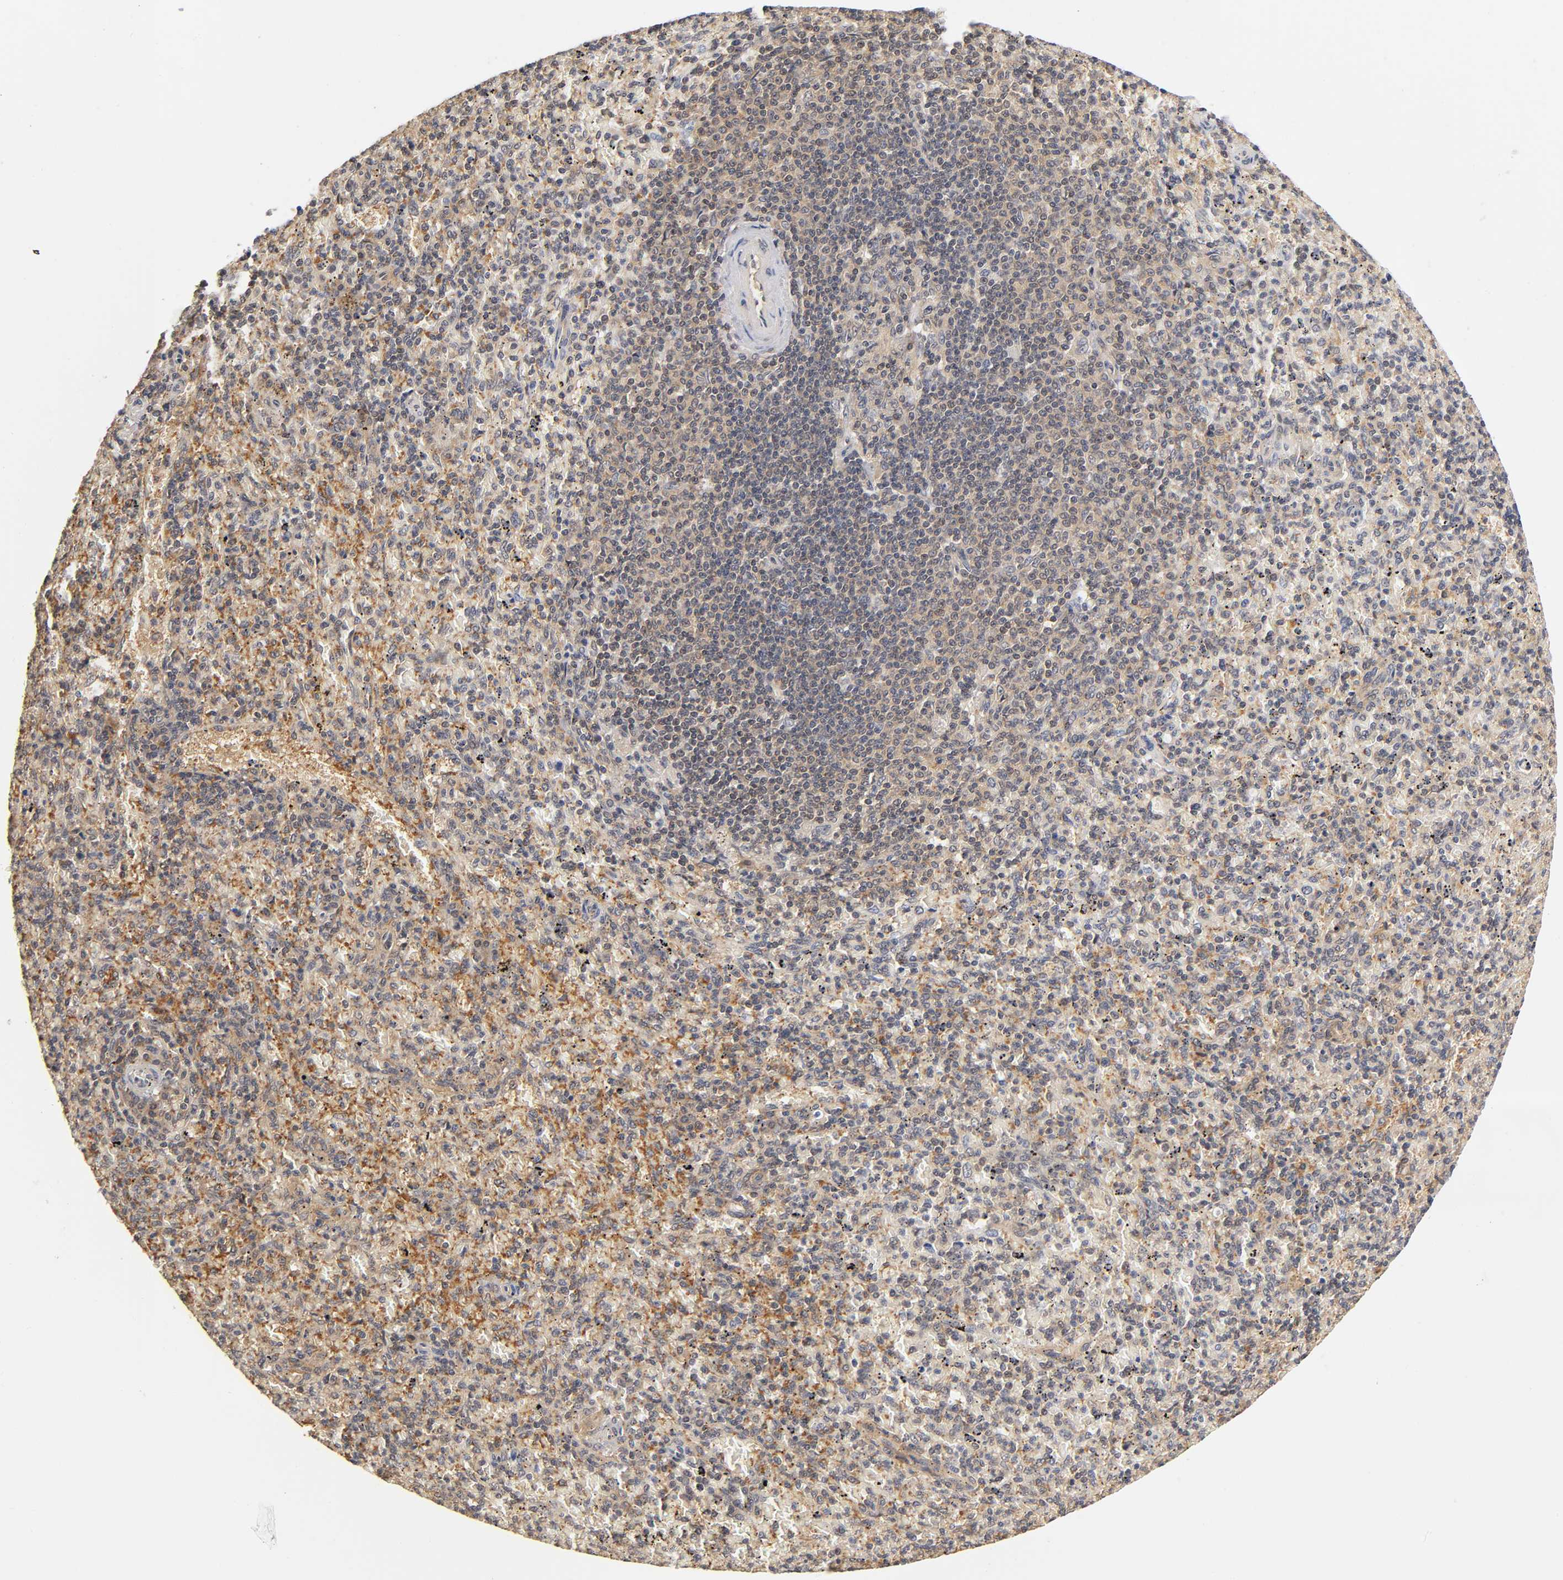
{"staining": {"intensity": "weak", "quantity": "25%-75%", "location": "cytoplasmic/membranous"}, "tissue": "spleen", "cell_type": "Cells in red pulp", "image_type": "normal", "snomed": [{"axis": "morphology", "description": "Normal tissue, NOS"}, {"axis": "topography", "description": "Spleen"}], "caption": "Immunohistochemistry (IHC) (DAB (3,3'-diaminobenzidine)) staining of unremarkable spleen shows weak cytoplasmic/membranous protein staining in about 25%-75% of cells in red pulp.", "gene": "PDE5A", "patient": {"sex": "female", "age": 43}}